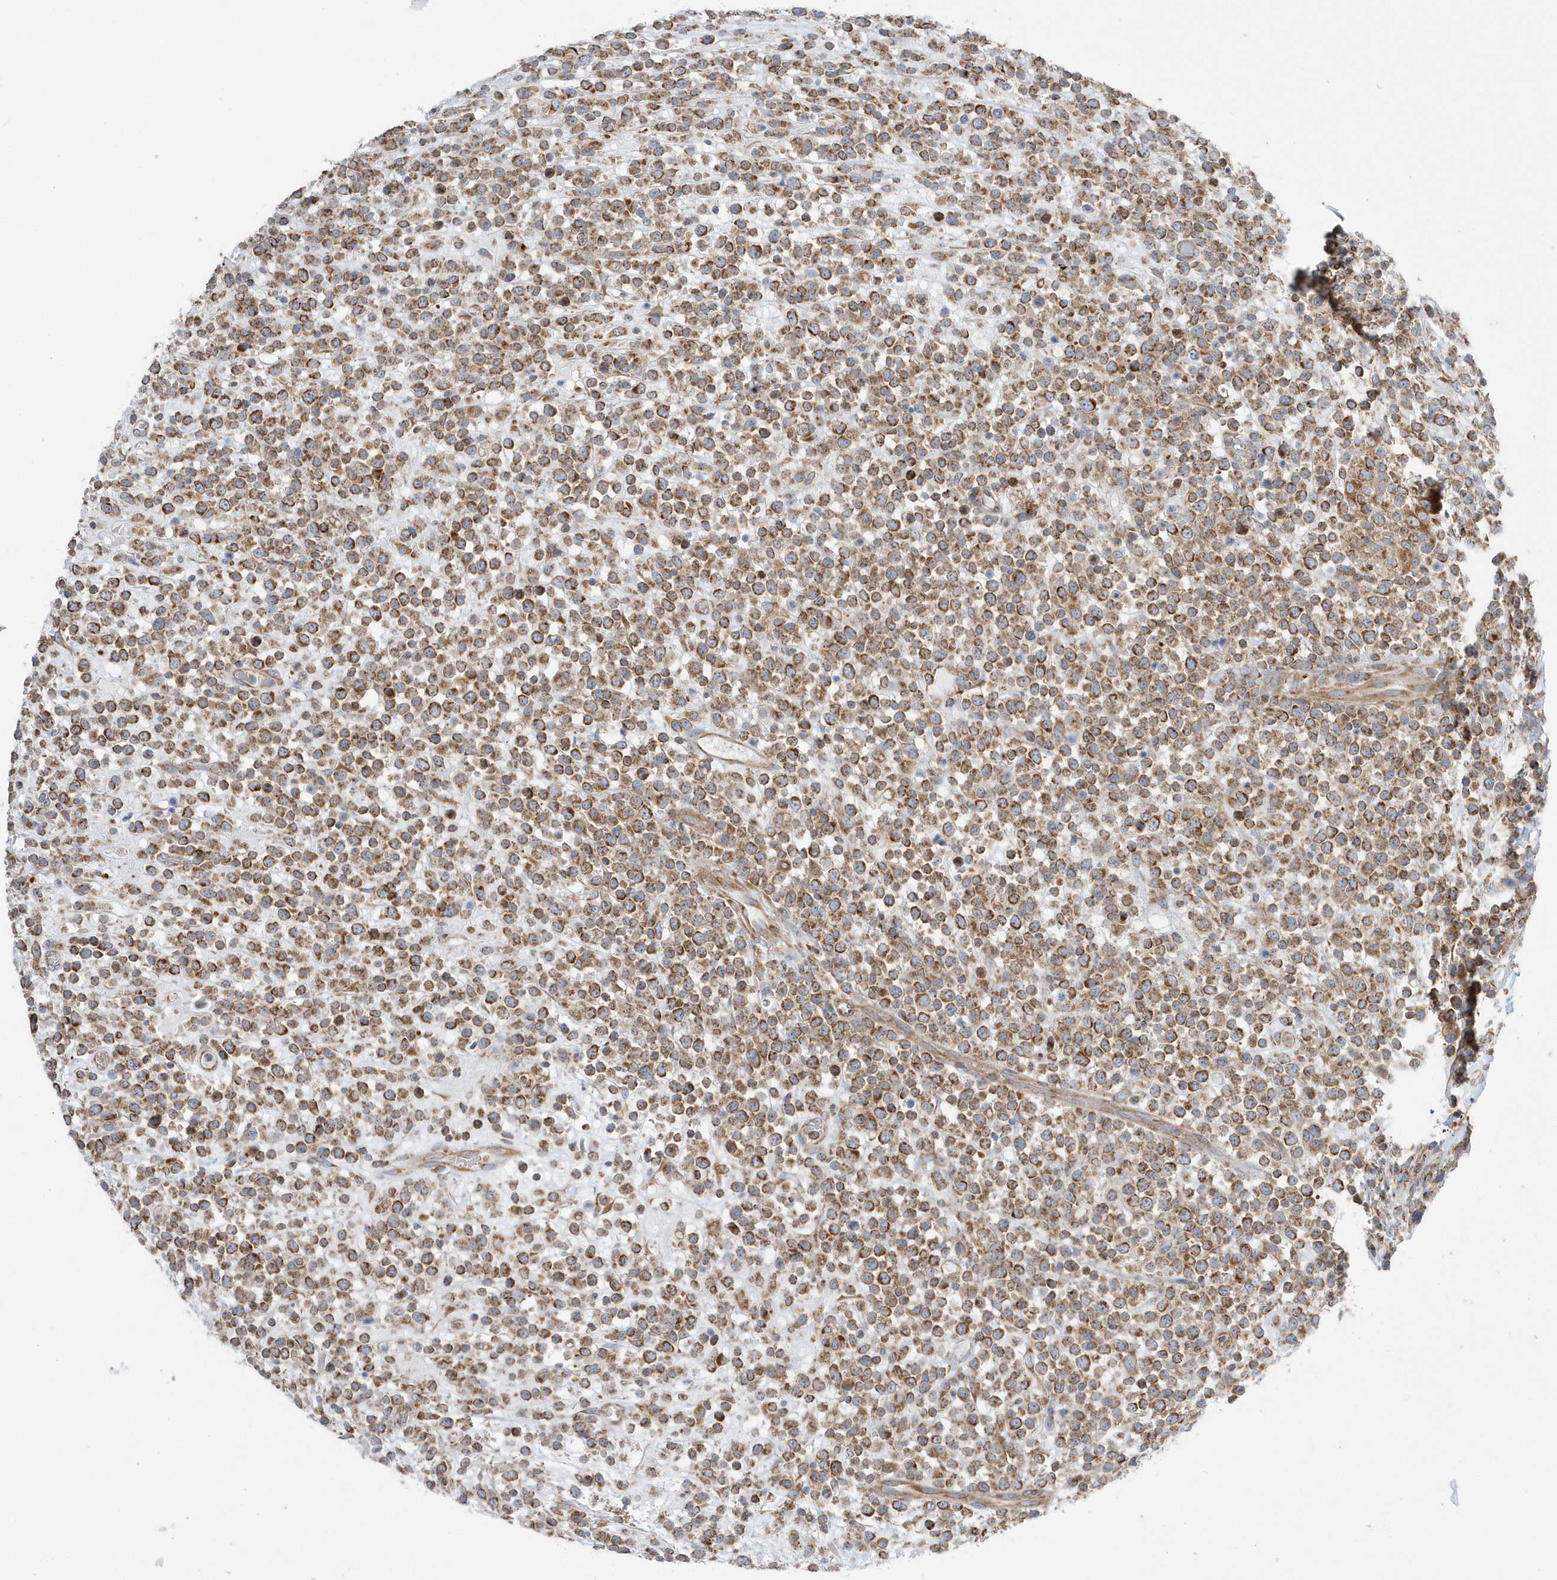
{"staining": {"intensity": "strong", "quantity": ">75%", "location": "cytoplasmic/membranous"}, "tissue": "lymphoma", "cell_type": "Tumor cells", "image_type": "cancer", "snomed": [{"axis": "morphology", "description": "Malignant lymphoma, non-Hodgkin's type, High grade"}, {"axis": "topography", "description": "Colon"}], "caption": "Protein staining exhibits strong cytoplasmic/membranous positivity in about >75% of tumor cells in malignant lymphoma, non-Hodgkin's type (high-grade).", "gene": "SPATA5", "patient": {"sex": "female", "age": 53}}